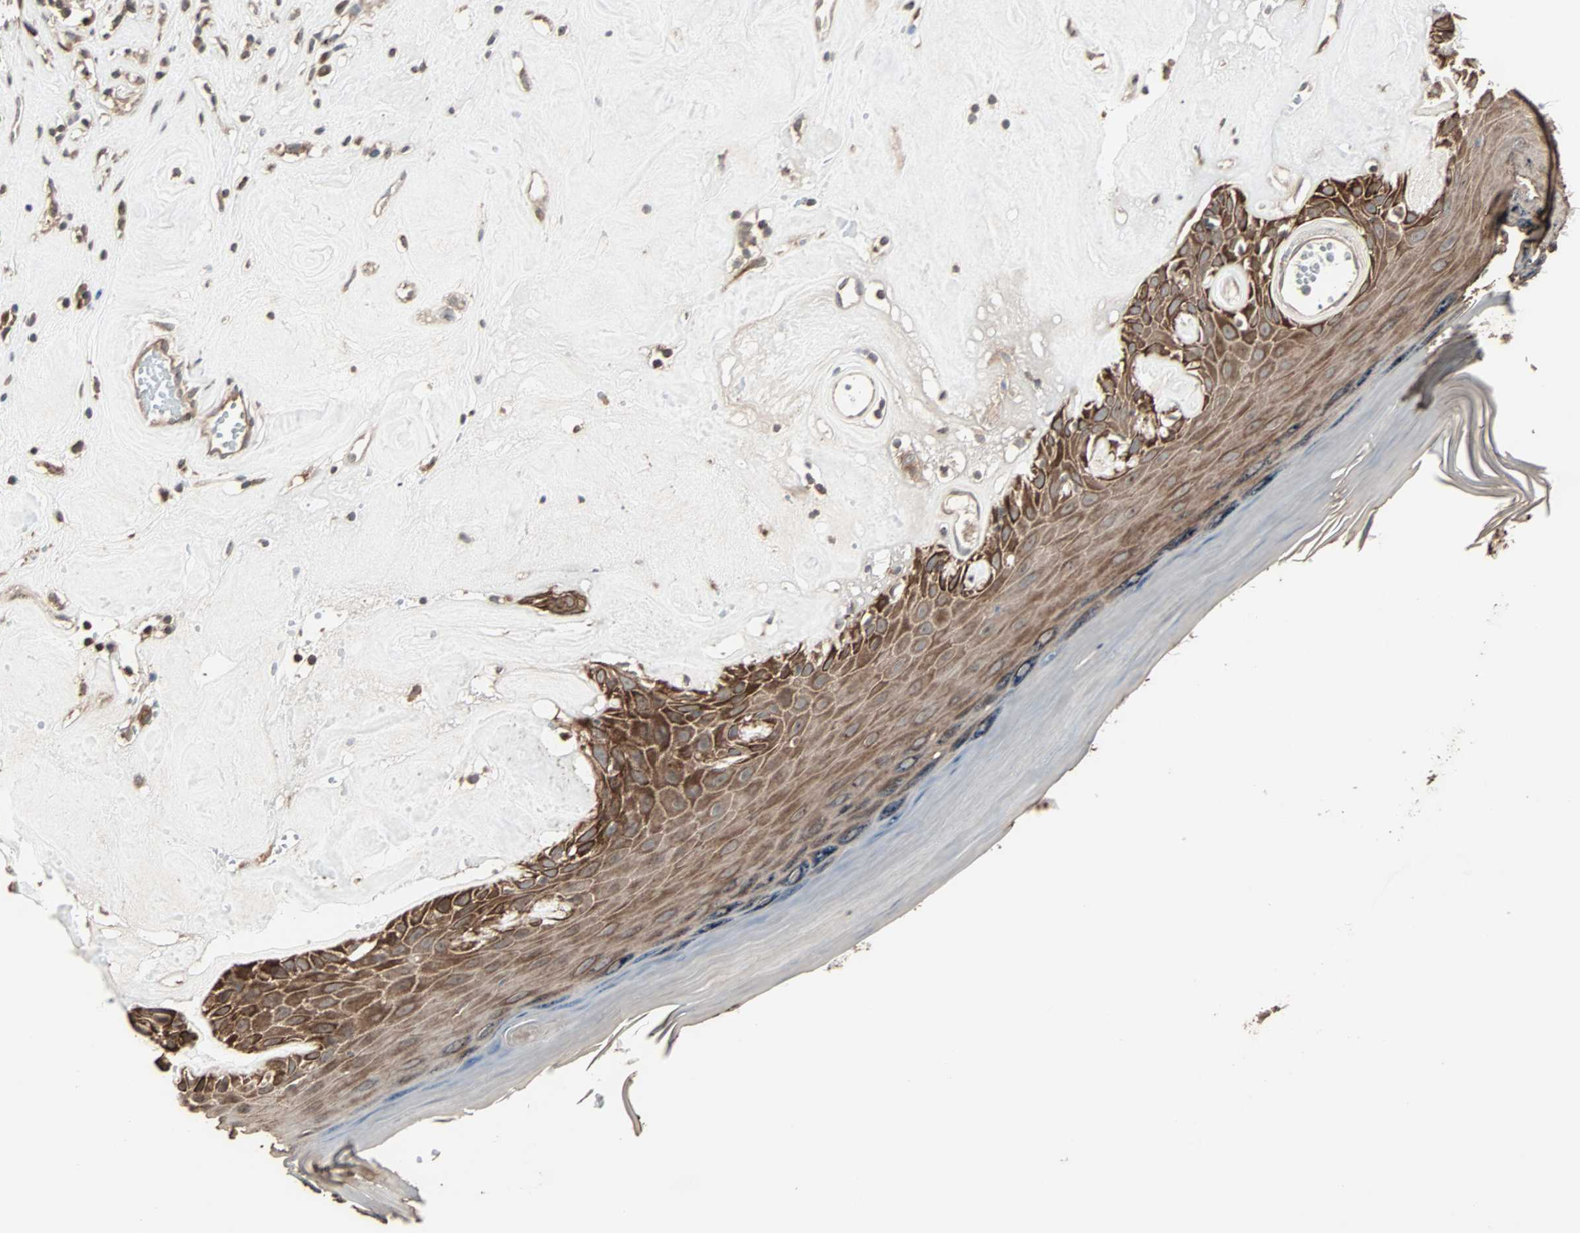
{"staining": {"intensity": "strong", "quantity": "<25%", "location": "cytoplasmic/membranous,nuclear"}, "tissue": "skin", "cell_type": "Epidermal cells", "image_type": "normal", "snomed": [{"axis": "morphology", "description": "Normal tissue, NOS"}, {"axis": "morphology", "description": "Inflammation, NOS"}, {"axis": "topography", "description": "Vulva"}], "caption": "Unremarkable skin reveals strong cytoplasmic/membranous,nuclear staining in about <25% of epidermal cells, visualized by immunohistochemistry.", "gene": "CALCRL", "patient": {"sex": "female", "age": 84}}